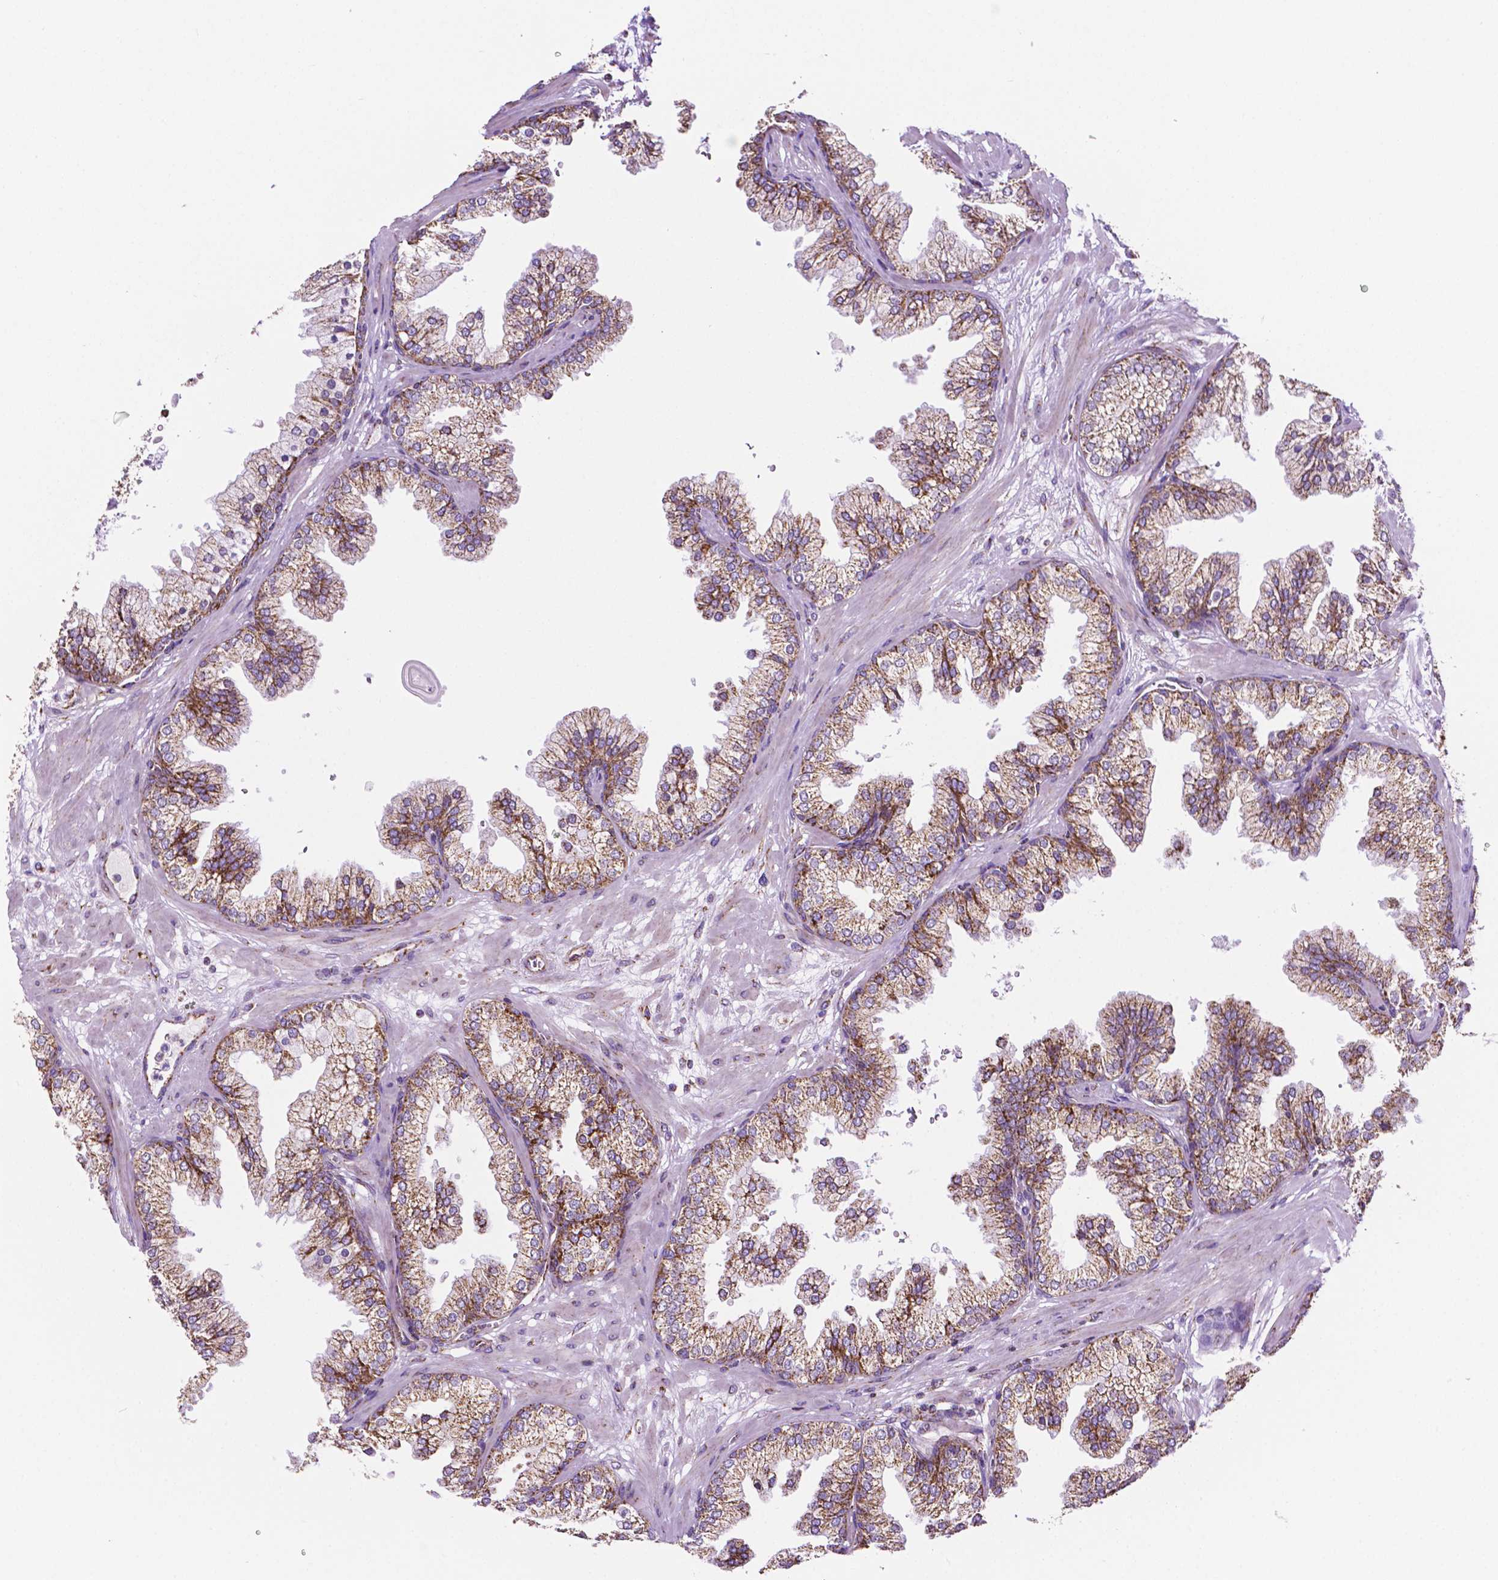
{"staining": {"intensity": "strong", "quantity": ">75%", "location": "cytoplasmic/membranous"}, "tissue": "prostate", "cell_type": "Glandular cells", "image_type": "normal", "snomed": [{"axis": "morphology", "description": "Normal tissue, NOS"}, {"axis": "topography", "description": "Prostate"}, {"axis": "topography", "description": "Peripheral nerve tissue"}], "caption": "This is an image of immunohistochemistry (IHC) staining of normal prostate, which shows strong staining in the cytoplasmic/membranous of glandular cells.", "gene": "RMDN3", "patient": {"sex": "male", "age": 61}}